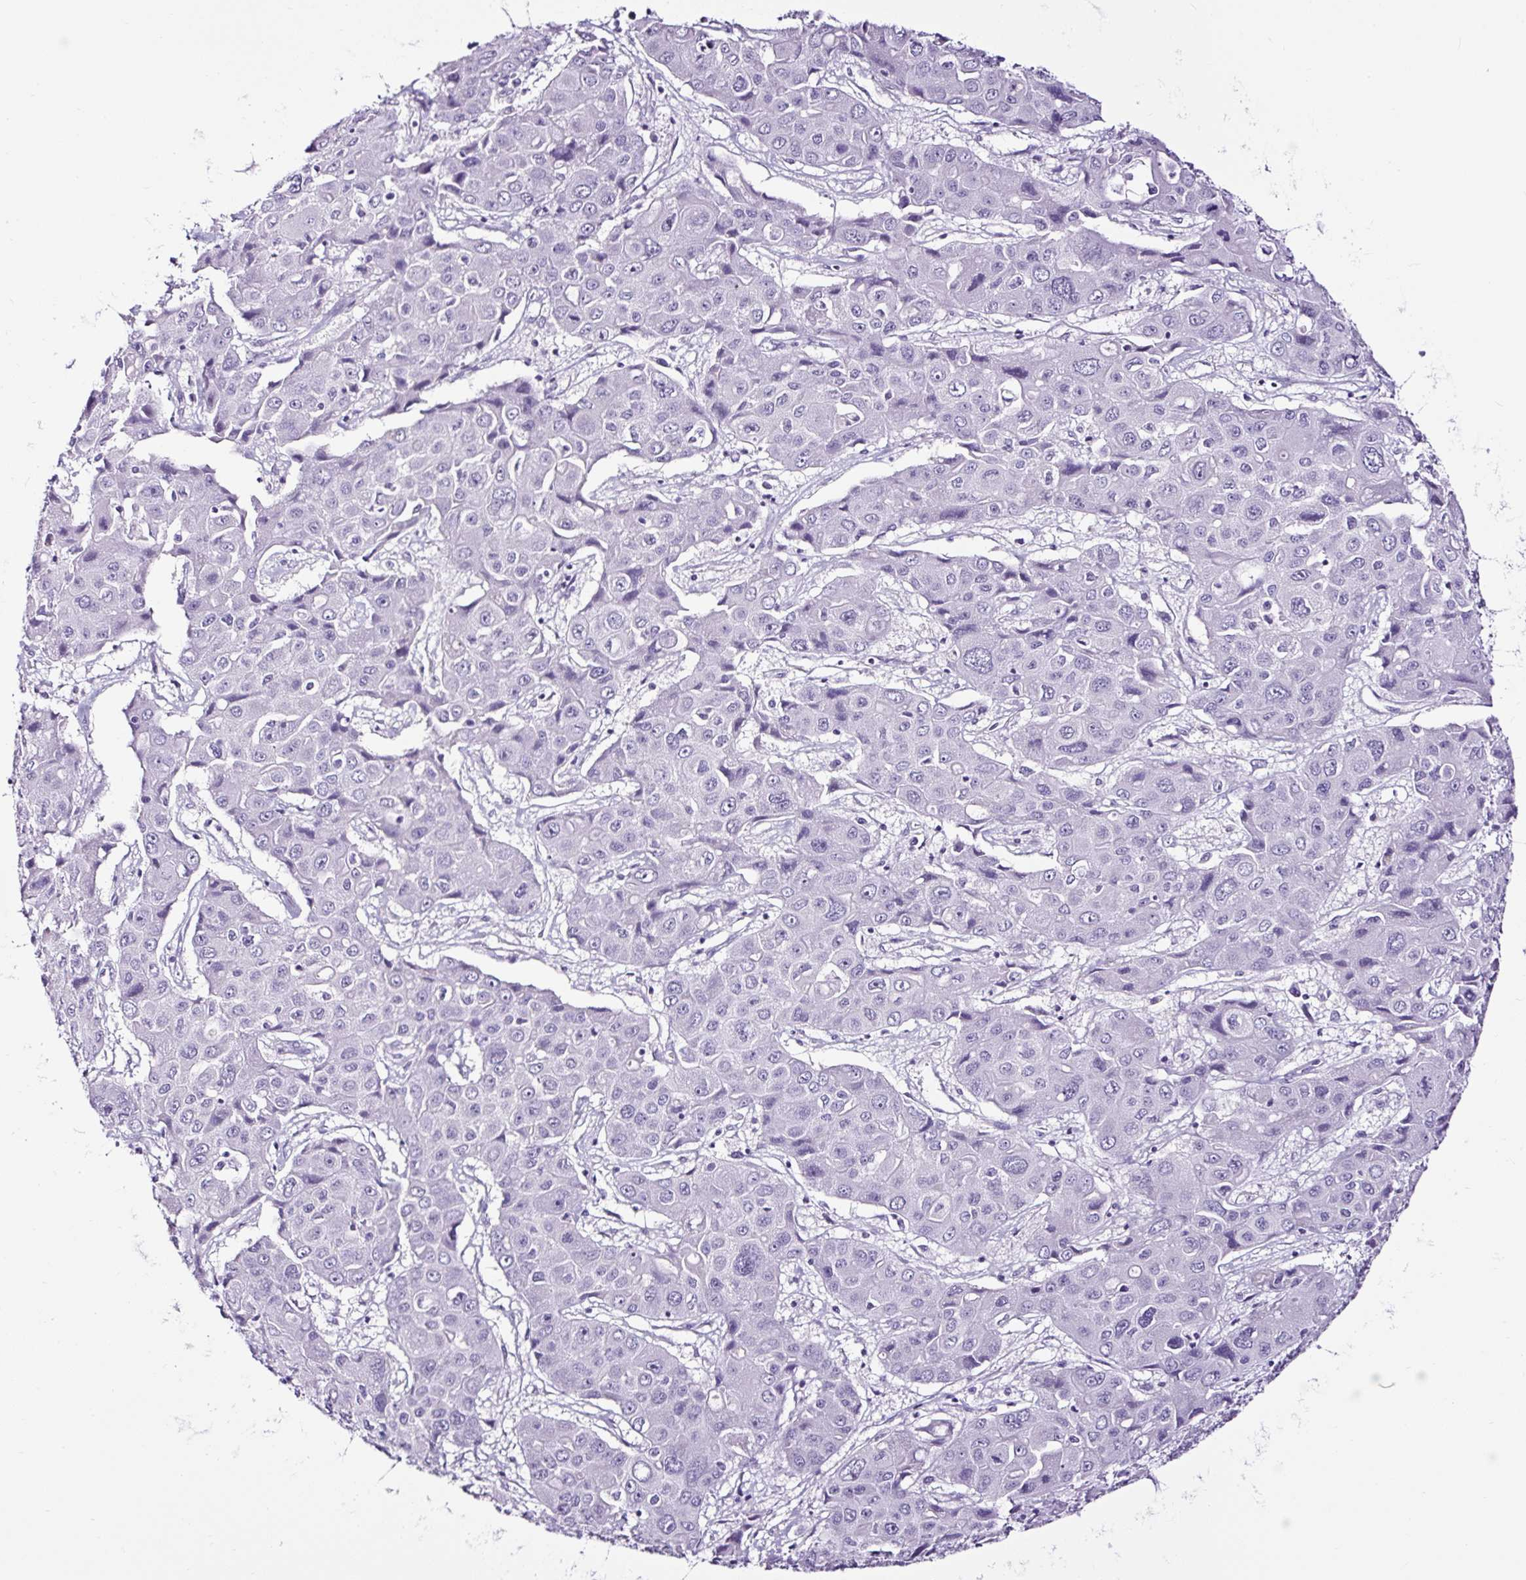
{"staining": {"intensity": "negative", "quantity": "none", "location": "none"}, "tissue": "liver cancer", "cell_type": "Tumor cells", "image_type": "cancer", "snomed": [{"axis": "morphology", "description": "Cholangiocarcinoma"}, {"axis": "topography", "description": "Liver"}], "caption": "This histopathology image is of liver cancer (cholangiocarcinoma) stained with IHC to label a protein in brown with the nuclei are counter-stained blue. There is no positivity in tumor cells. The staining was performed using DAB to visualize the protein expression in brown, while the nuclei were stained in blue with hematoxylin (Magnification: 20x).", "gene": "NPHS2", "patient": {"sex": "male", "age": 67}}